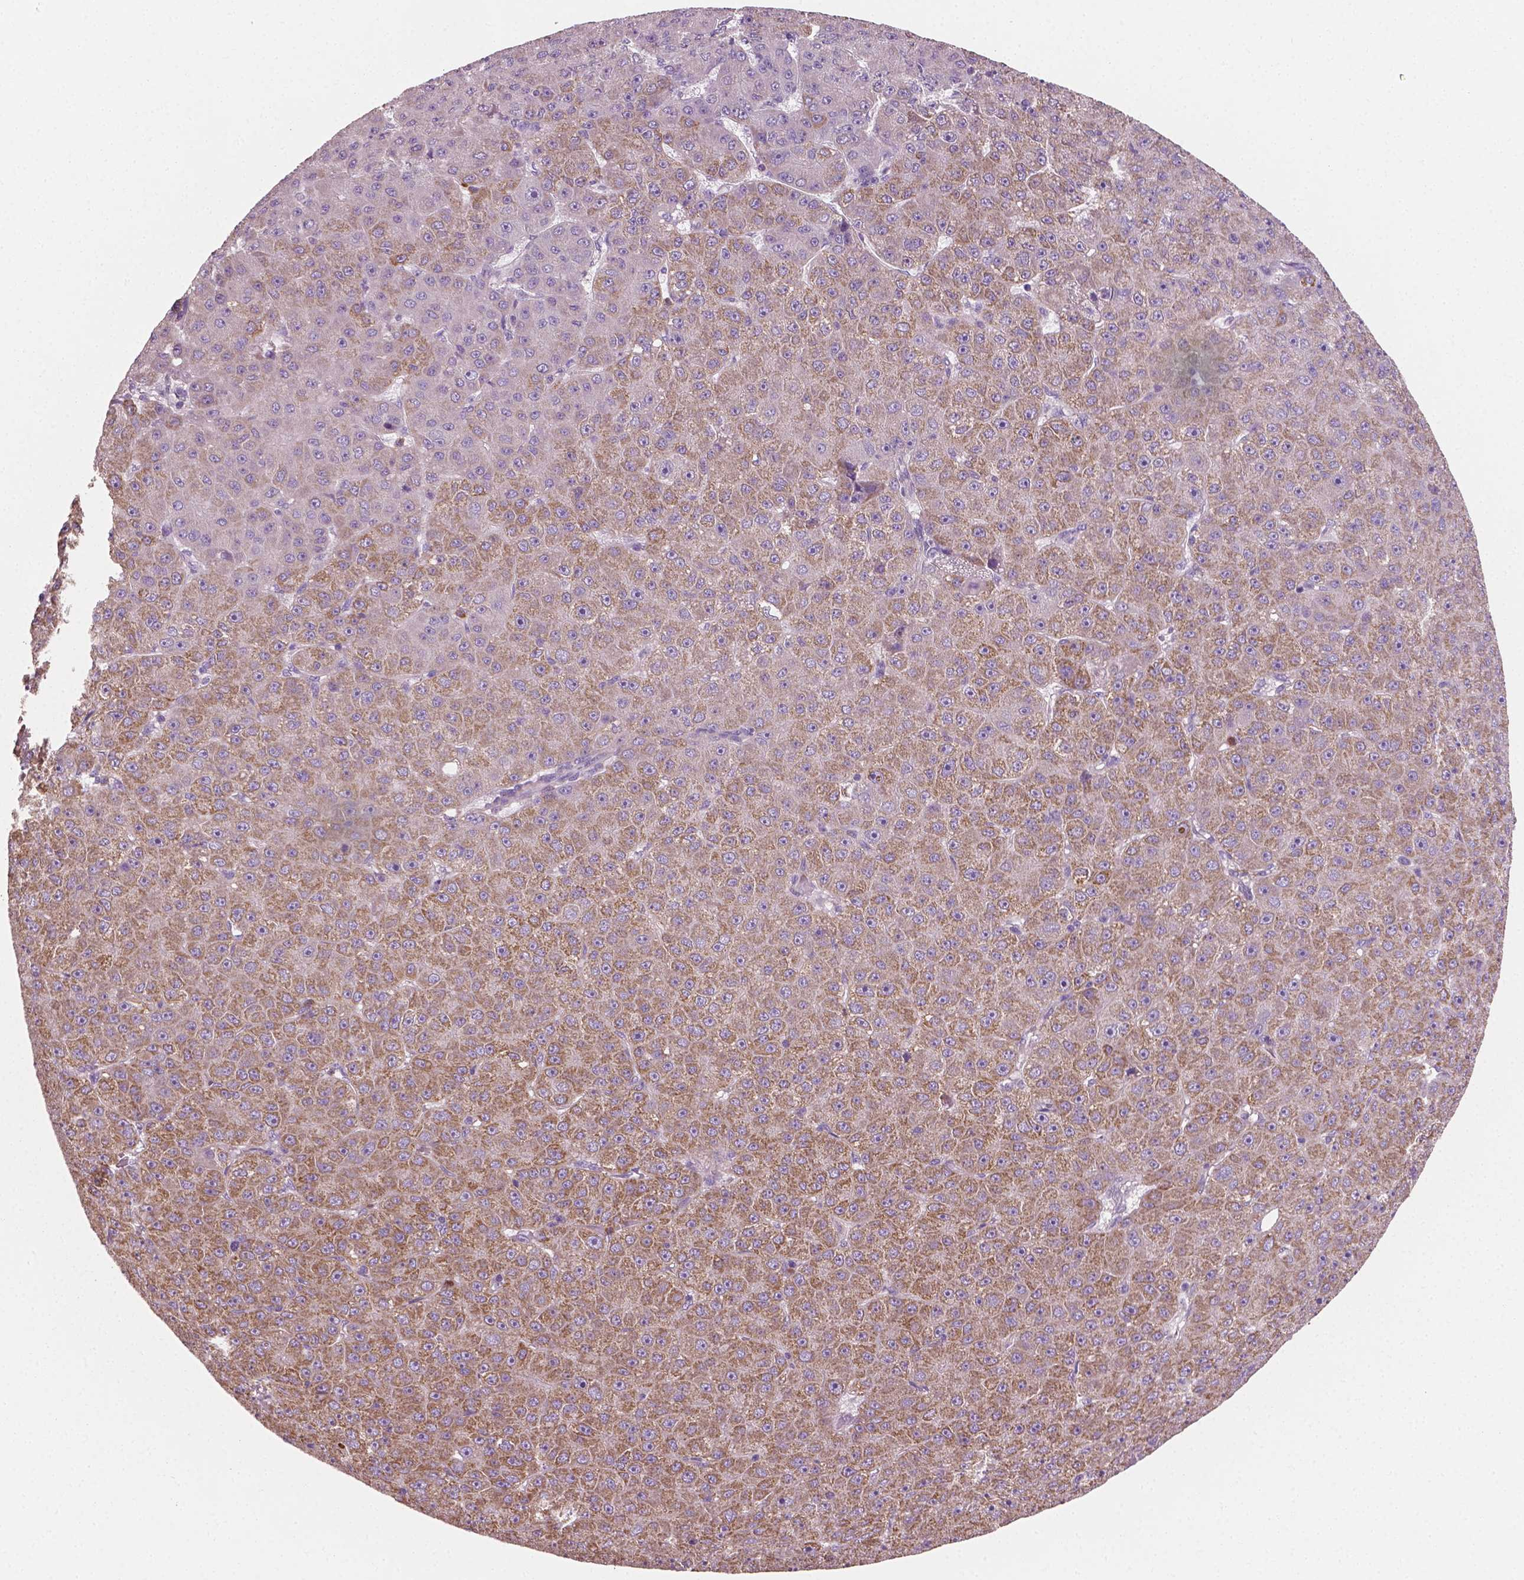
{"staining": {"intensity": "moderate", "quantity": "25%-75%", "location": "cytoplasmic/membranous"}, "tissue": "liver cancer", "cell_type": "Tumor cells", "image_type": "cancer", "snomed": [{"axis": "morphology", "description": "Carcinoma, Hepatocellular, NOS"}, {"axis": "topography", "description": "Liver"}], "caption": "This is an image of IHC staining of liver cancer, which shows moderate staining in the cytoplasmic/membranous of tumor cells.", "gene": "PTX3", "patient": {"sex": "male", "age": 67}}